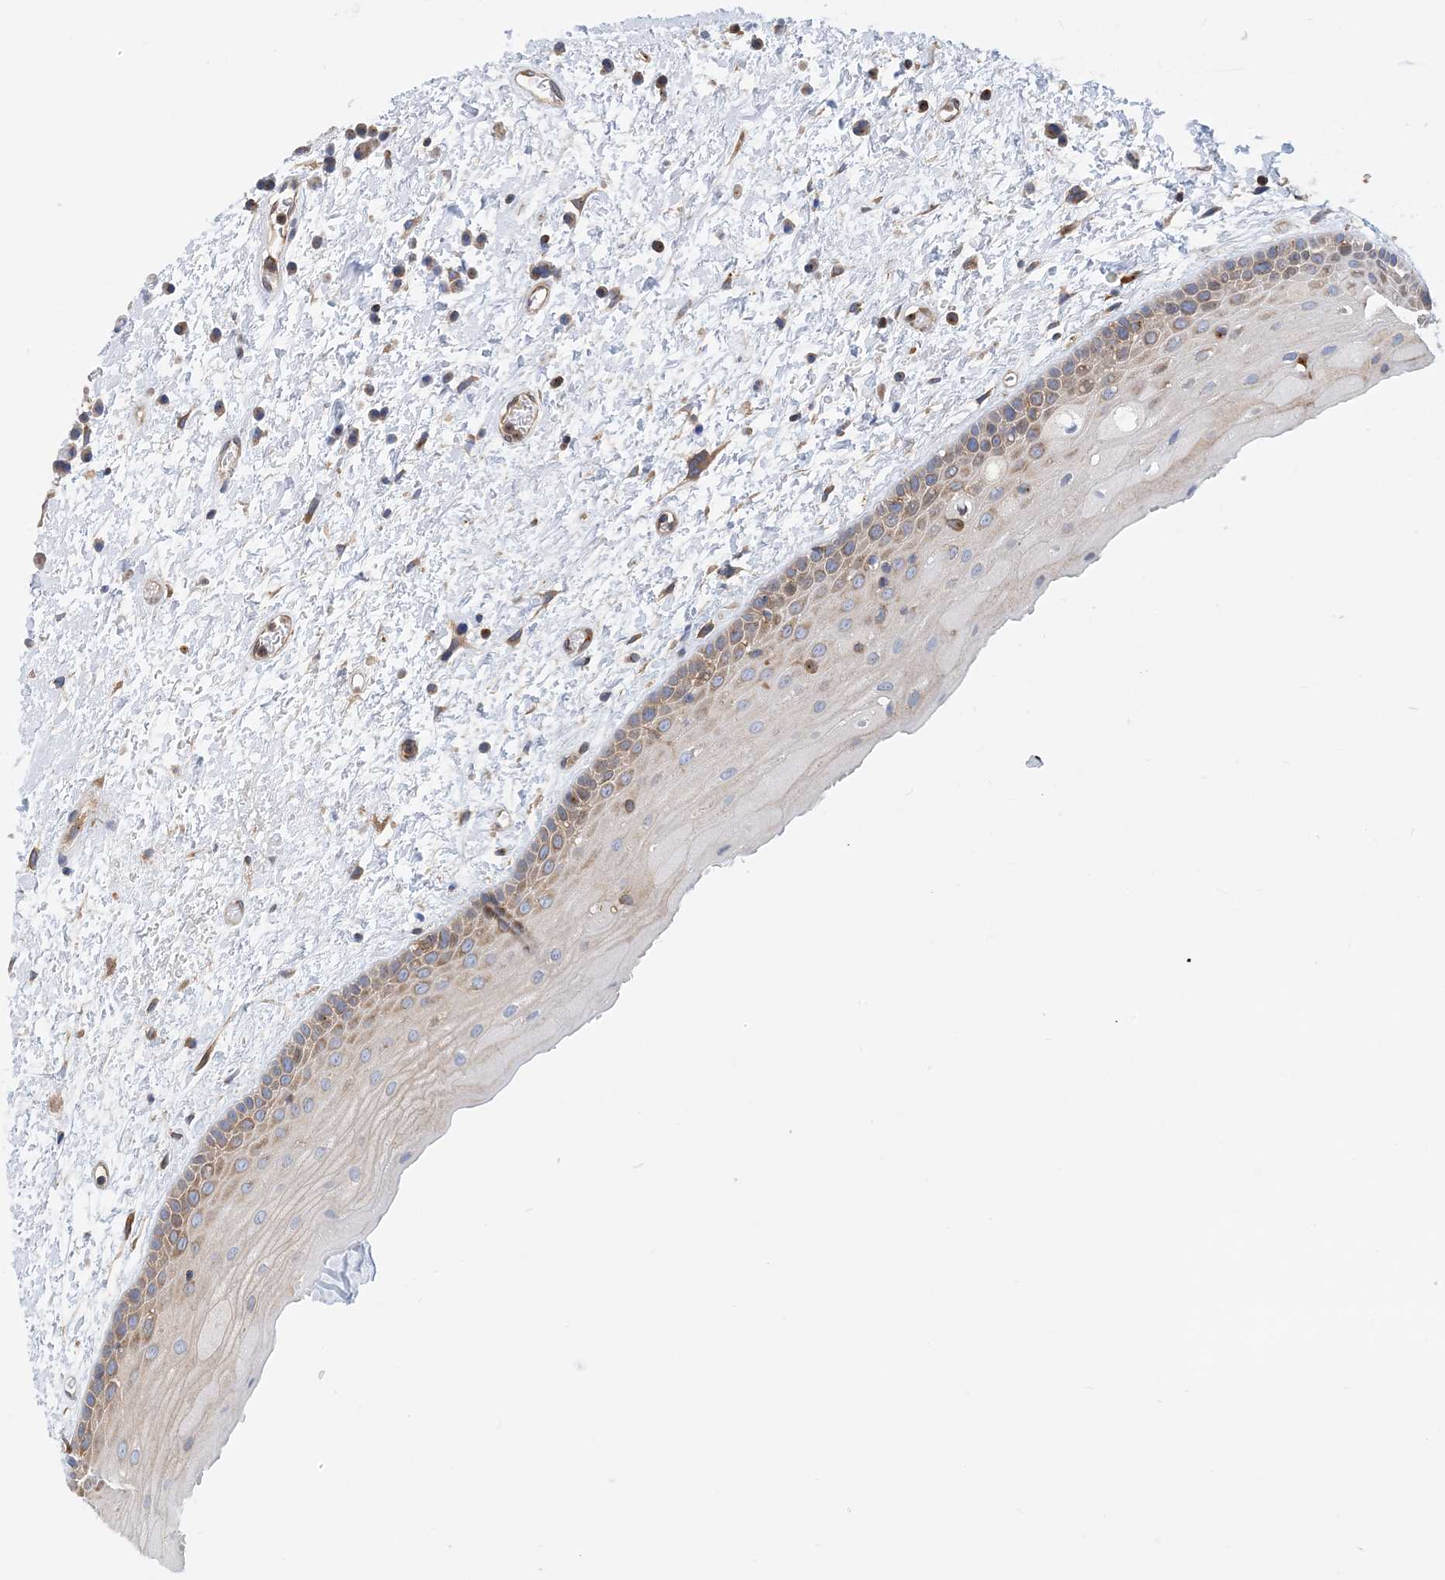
{"staining": {"intensity": "moderate", "quantity": "25%-75%", "location": "cytoplasmic/membranous"}, "tissue": "oral mucosa", "cell_type": "Squamous epithelial cells", "image_type": "normal", "snomed": [{"axis": "morphology", "description": "Normal tissue, NOS"}, {"axis": "topography", "description": "Oral tissue"}], "caption": "Oral mucosa stained with immunohistochemistry (IHC) shows moderate cytoplasmic/membranous expression in about 25%-75% of squamous epithelial cells.", "gene": "DYNC1LI1", "patient": {"sex": "female", "age": 76}}